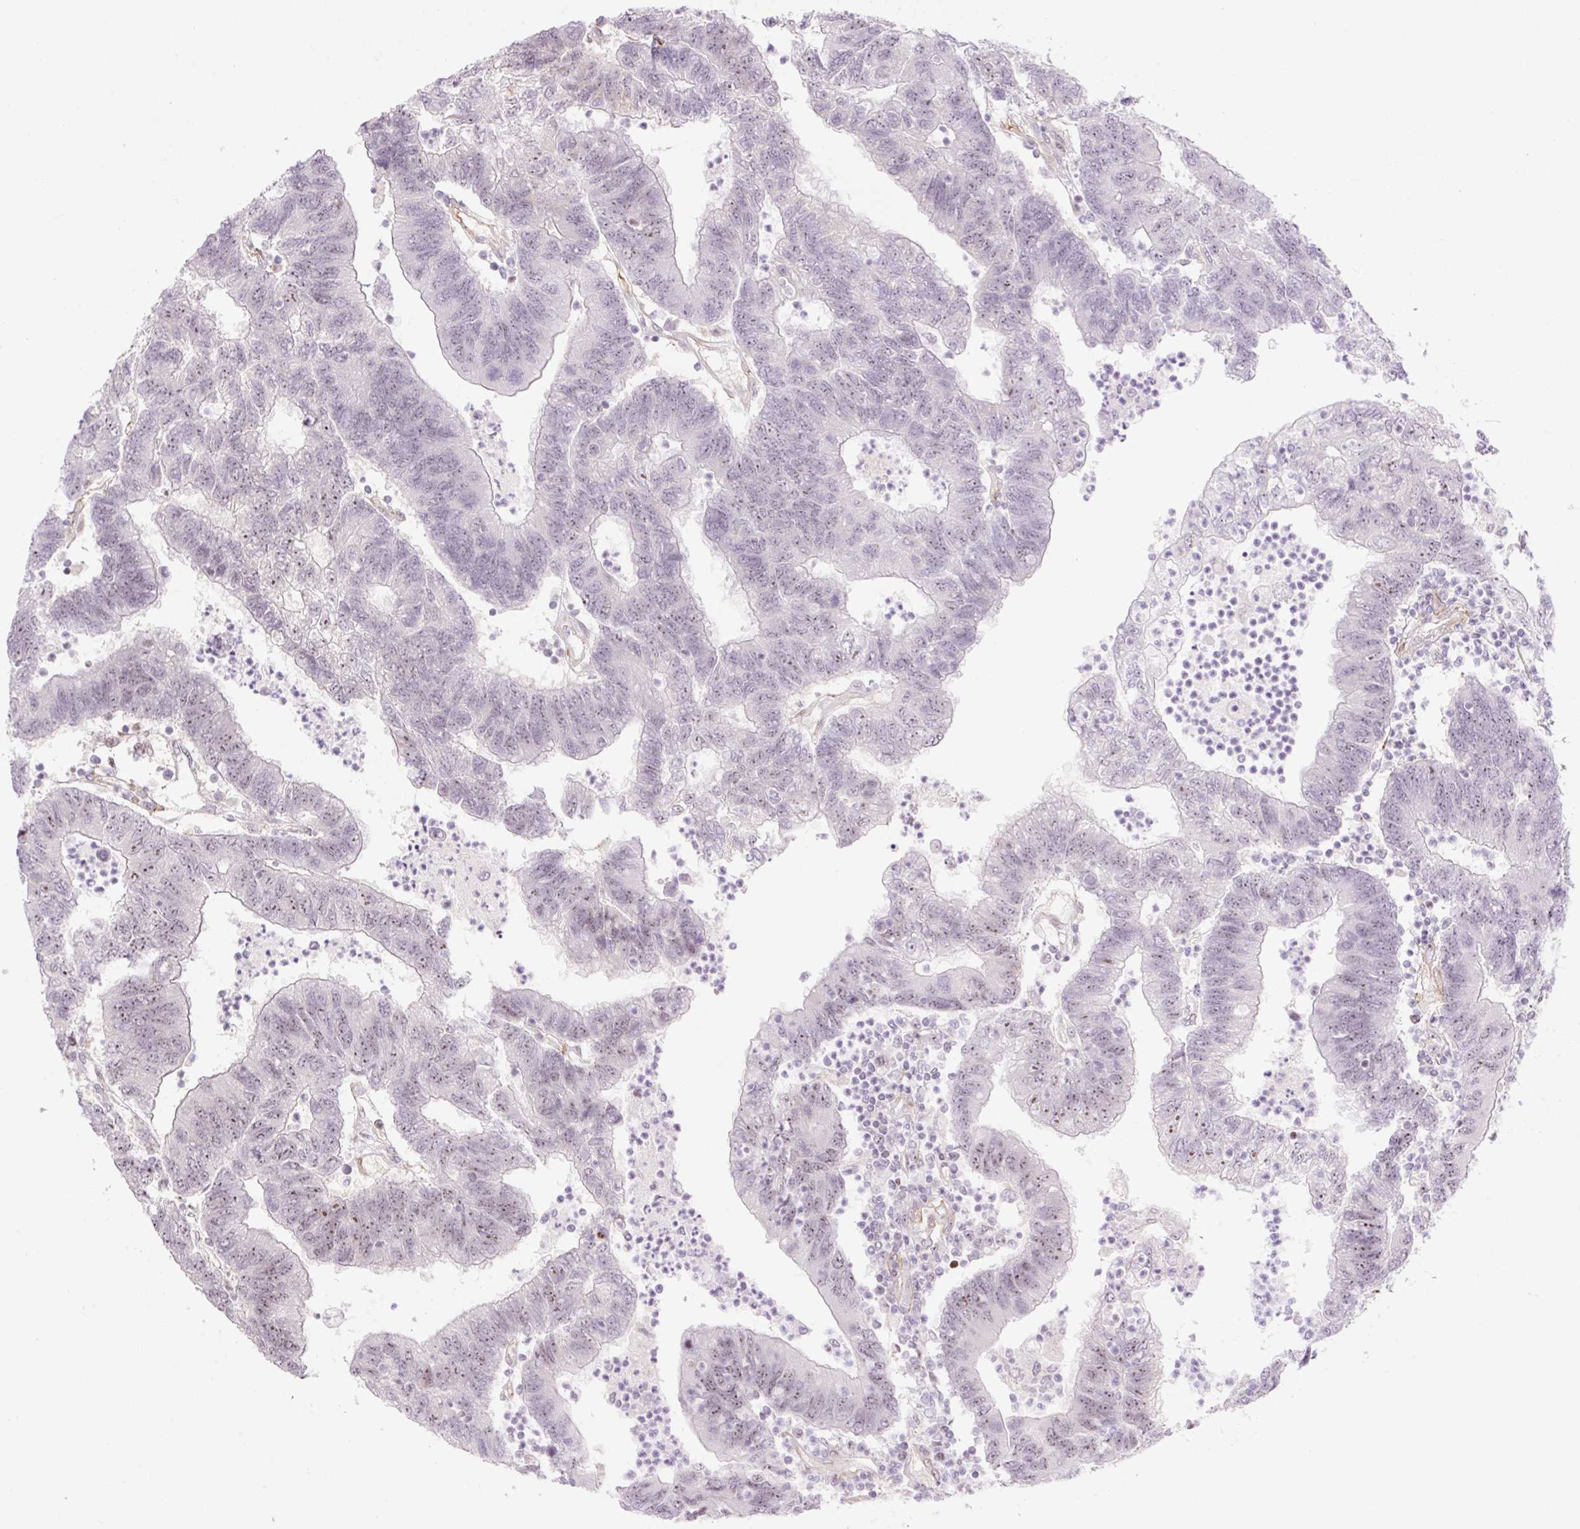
{"staining": {"intensity": "weak", "quantity": "25%-75%", "location": "nuclear"}, "tissue": "colorectal cancer", "cell_type": "Tumor cells", "image_type": "cancer", "snomed": [{"axis": "morphology", "description": "Adenocarcinoma, NOS"}, {"axis": "topography", "description": "Colon"}], "caption": "Brown immunohistochemical staining in colorectal adenocarcinoma shows weak nuclear positivity in about 25%-75% of tumor cells. Immunohistochemistry (ihc) stains the protein of interest in brown and the nuclei are stained blue.", "gene": "ZNF417", "patient": {"sex": "female", "age": 48}}